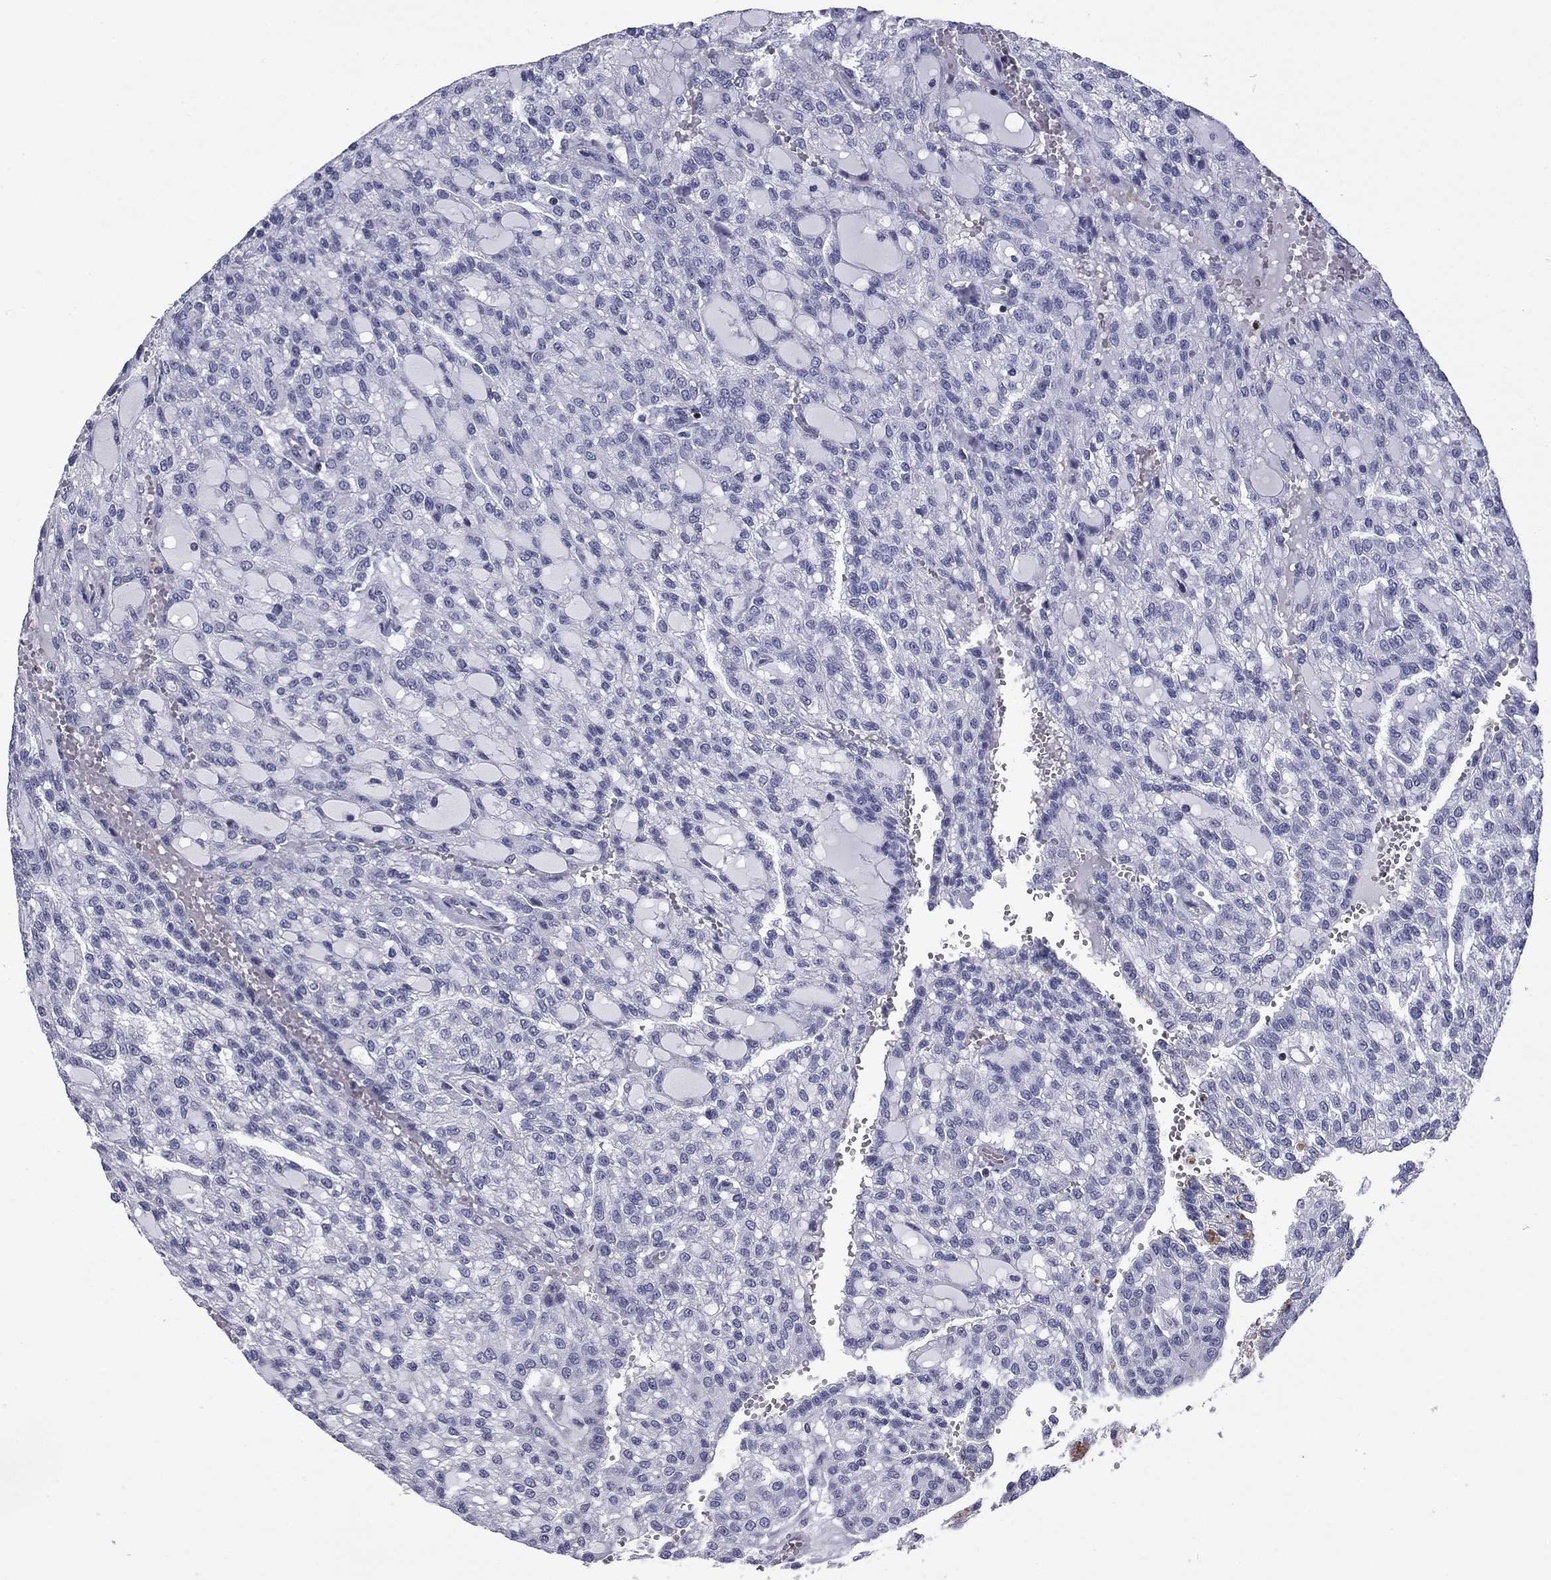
{"staining": {"intensity": "negative", "quantity": "none", "location": "none"}, "tissue": "renal cancer", "cell_type": "Tumor cells", "image_type": "cancer", "snomed": [{"axis": "morphology", "description": "Adenocarcinoma, NOS"}, {"axis": "topography", "description": "Kidney"}], "caption": "An IHC histopathology image of renal adenocarcinoma is shown. There is no staining in tumor cells of renal adenocarcinoma.", "gene": "IKZF3", "patient": {"sex": "male", "age": 63}}